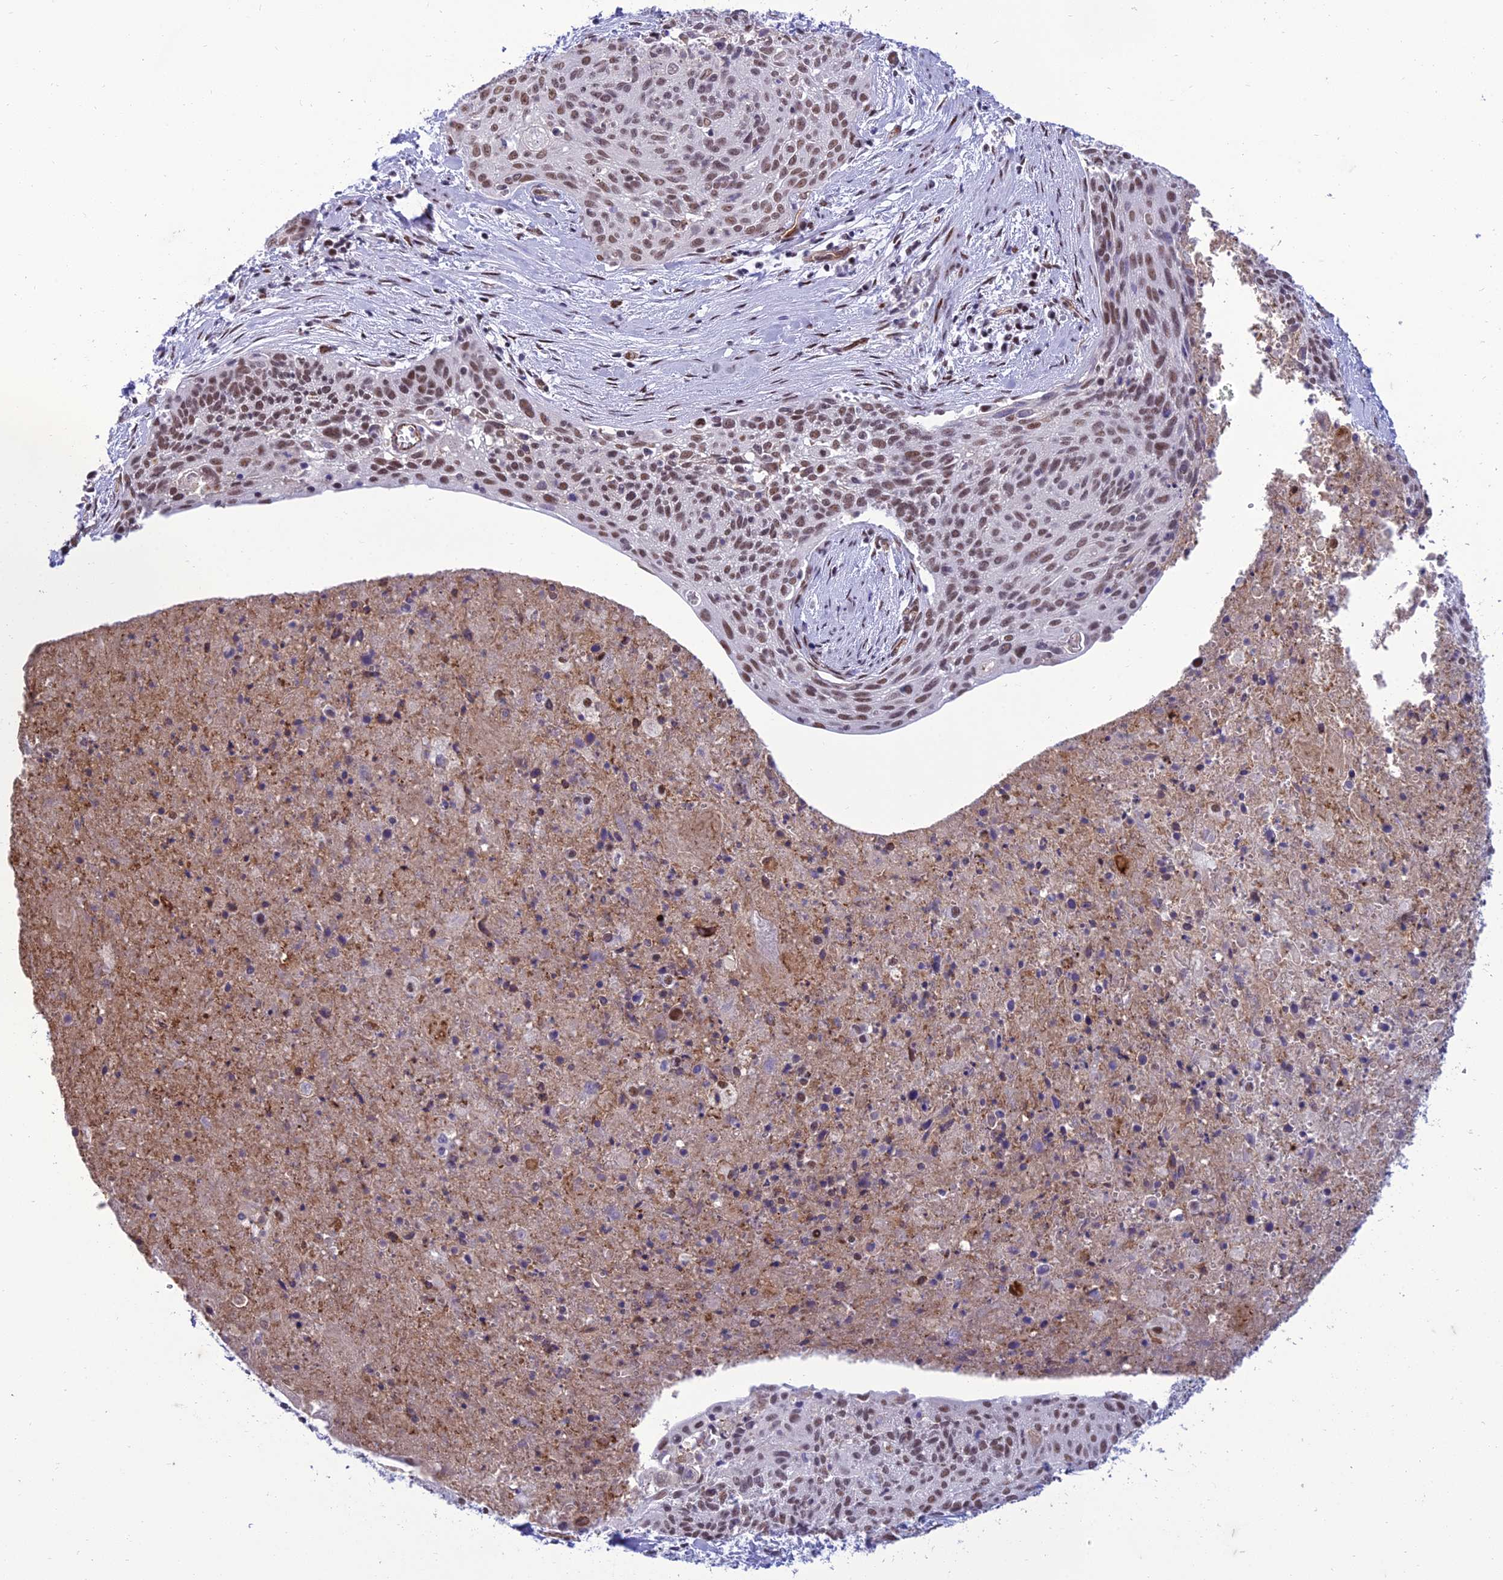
{"staining": {"intensity": "moderate", "quantity": ">75%", "location": "nuclear"}, "tissue": "cervical cancer", "cell_type": "Tumor cells", "image_type": "cancer", "snomed": [{"axis": "morphology", "description": "Squamous cell carcinoma, NOS"}, {"axis": "topography", "description": "Cervix"}], "caption": "The histopathology image demonstrates immunohistochemical staining of cervical cancer. There is moderate nuclear staining is present in about >75% of tumor cells.", "gene": "RANBP3", "patient": {"sex": "female", "age": 55}}